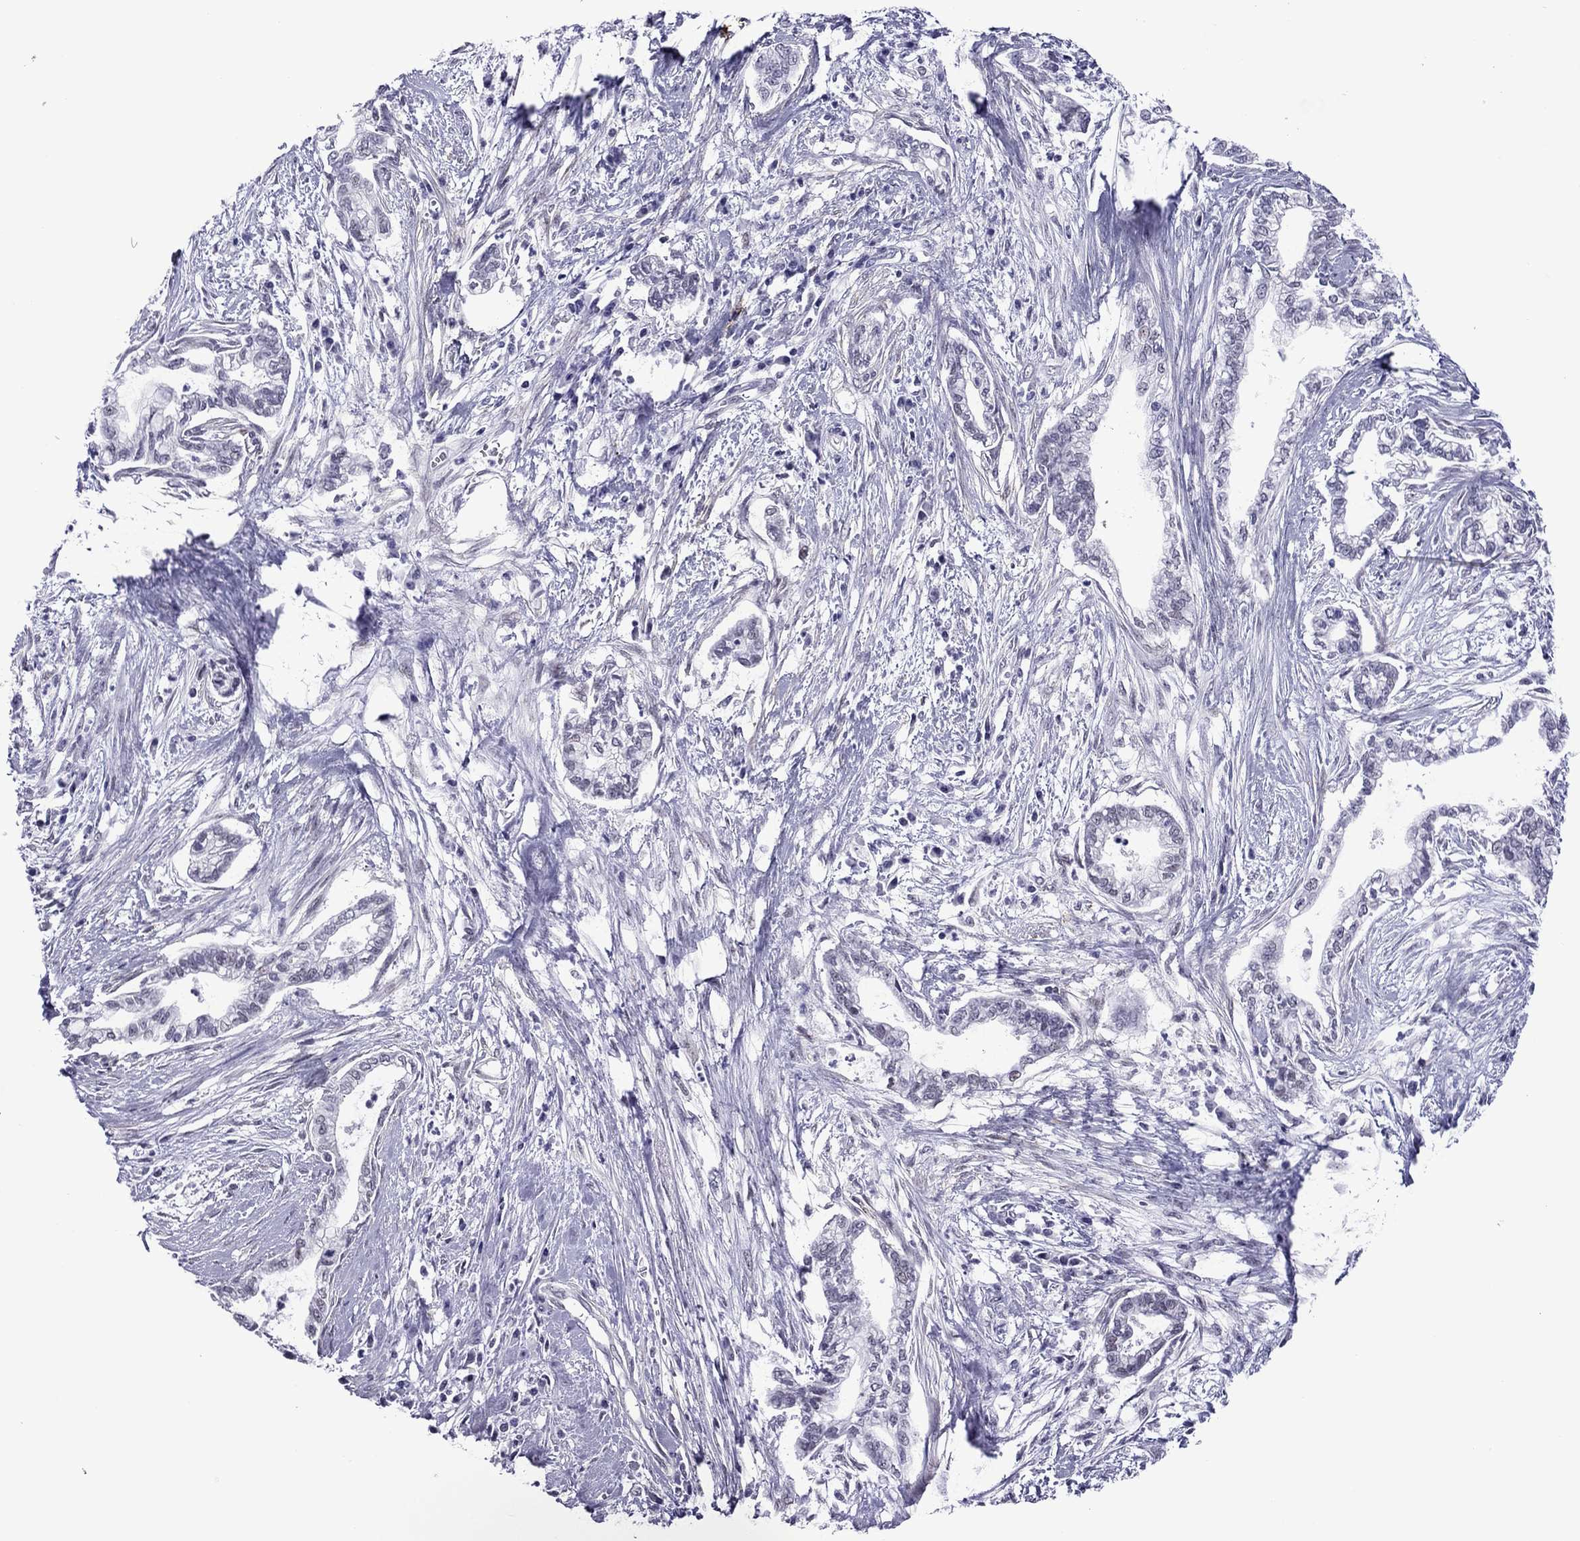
{"staining": {"intensity": "negative", "quantity": "none", "location": "none"}, "tissue": "cervical cancer", "cell_type": "Tumor cells", "image_type": "cancer", "snomed": [{"axis": "morphology", "description": "Adenocarcinoma, NOS"}, {"axis": "topography", "description": "Cervix"}], "caption": "Cervical adenocarcinoma was stained to show a protein in brown. There is no significant positivity in tumor cells.", "gene": "ZNF646", "patient": {"sex": "female", "age": 62}}